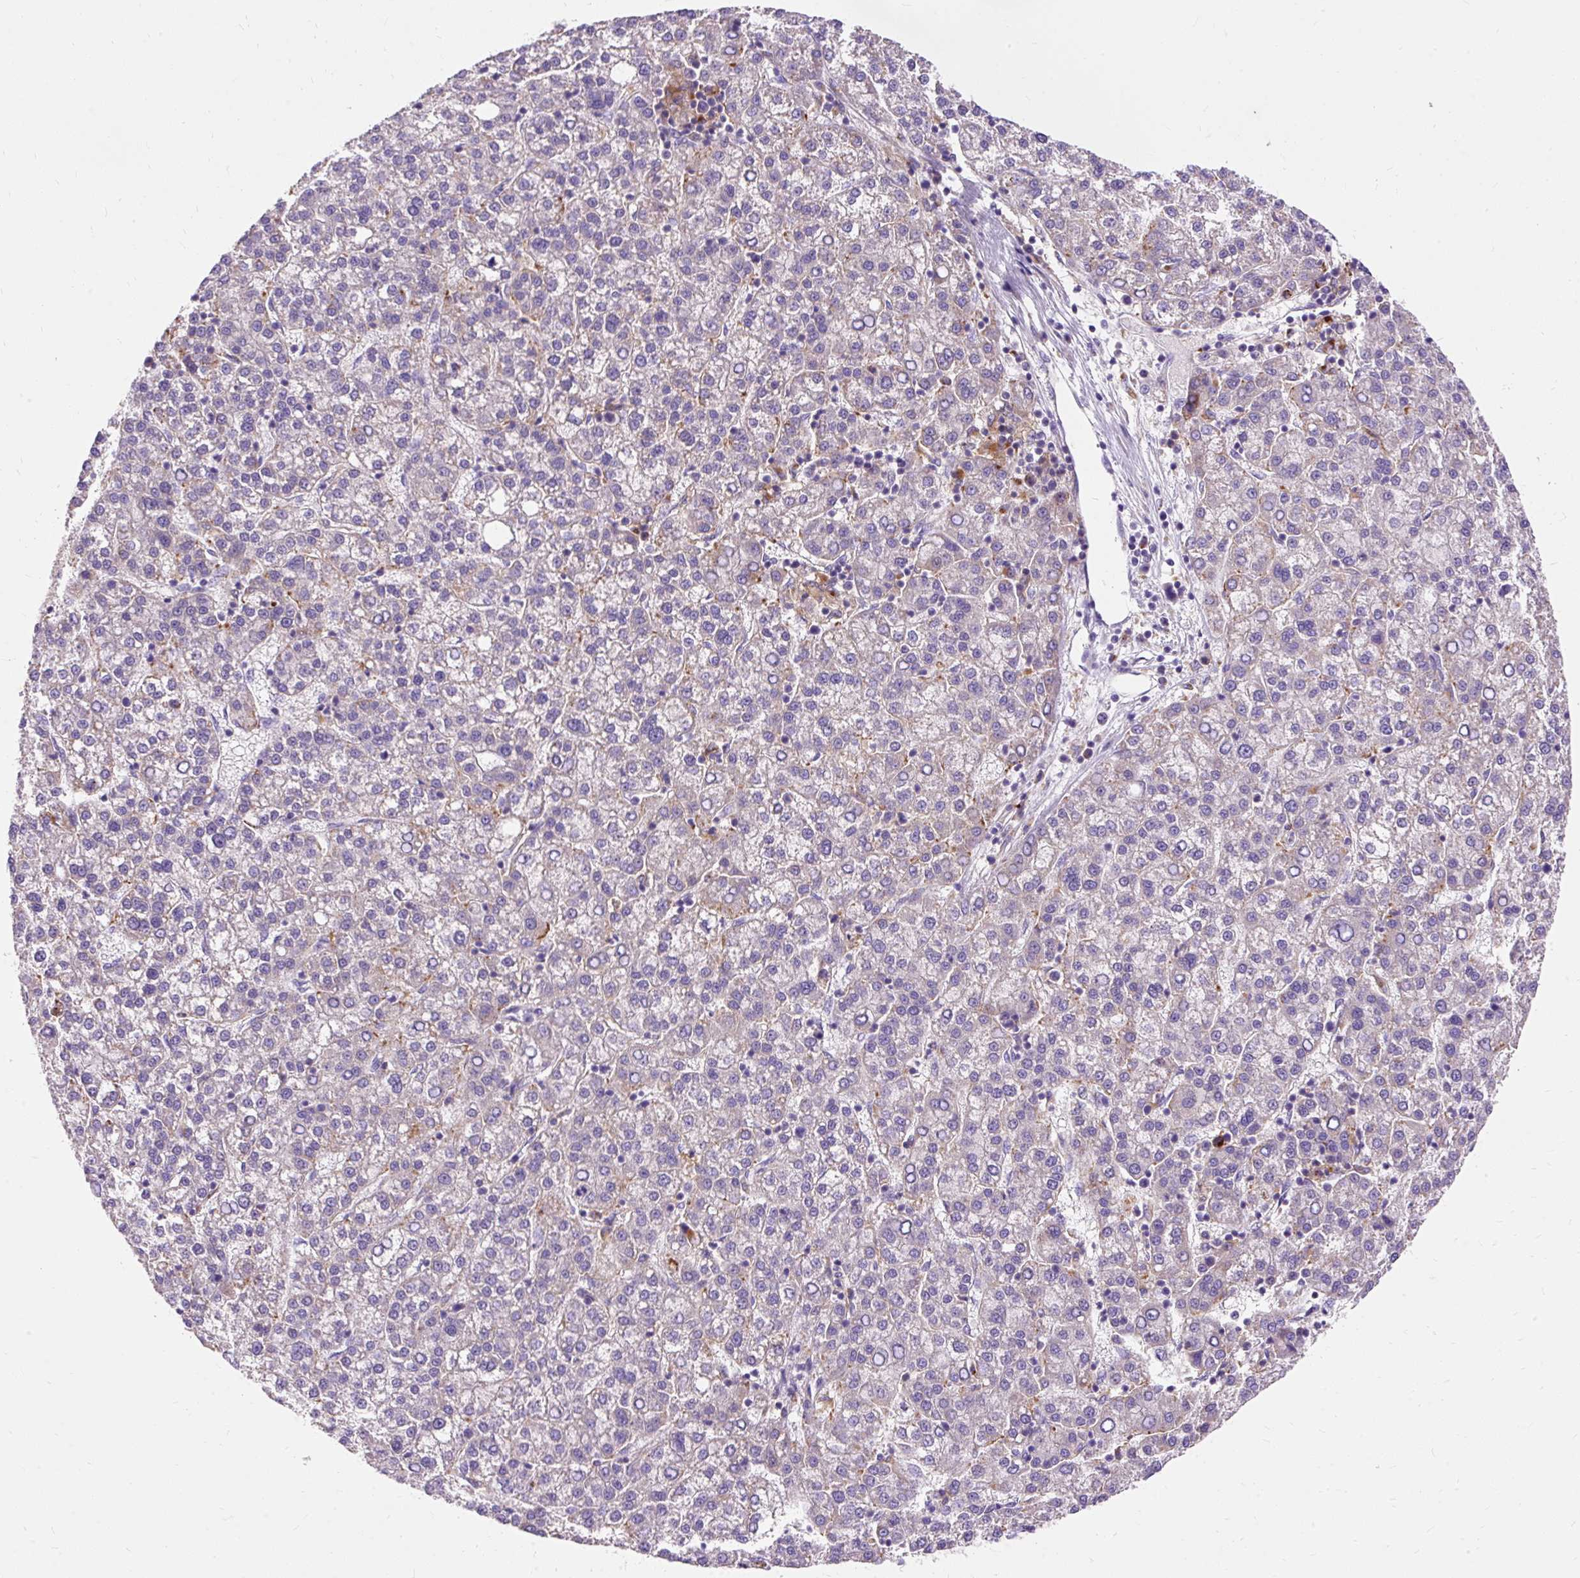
{"staining": {"intensity": "negative", "quantity": "none", "location": "none"}, "tissue": "liver cancer", "cell_type": "Tumor cells", "image_type": "cancer", "snomed": [{"axis": "morphology", "description": "Carcinoma, Hepatocellular, NOS"}, {"axis": "topography", "description": "Liver"}], "caption": "There is no significant staining in tumor cells of liver hepatocellular carcinoma. The staining is performed using DAB (3,3'-diaminobenzidine) brown chromogen with nuclei counter-stained in using hematoxylin.", "gene": "OR4K15", "patient": {"sex": "female", "age": 58}}